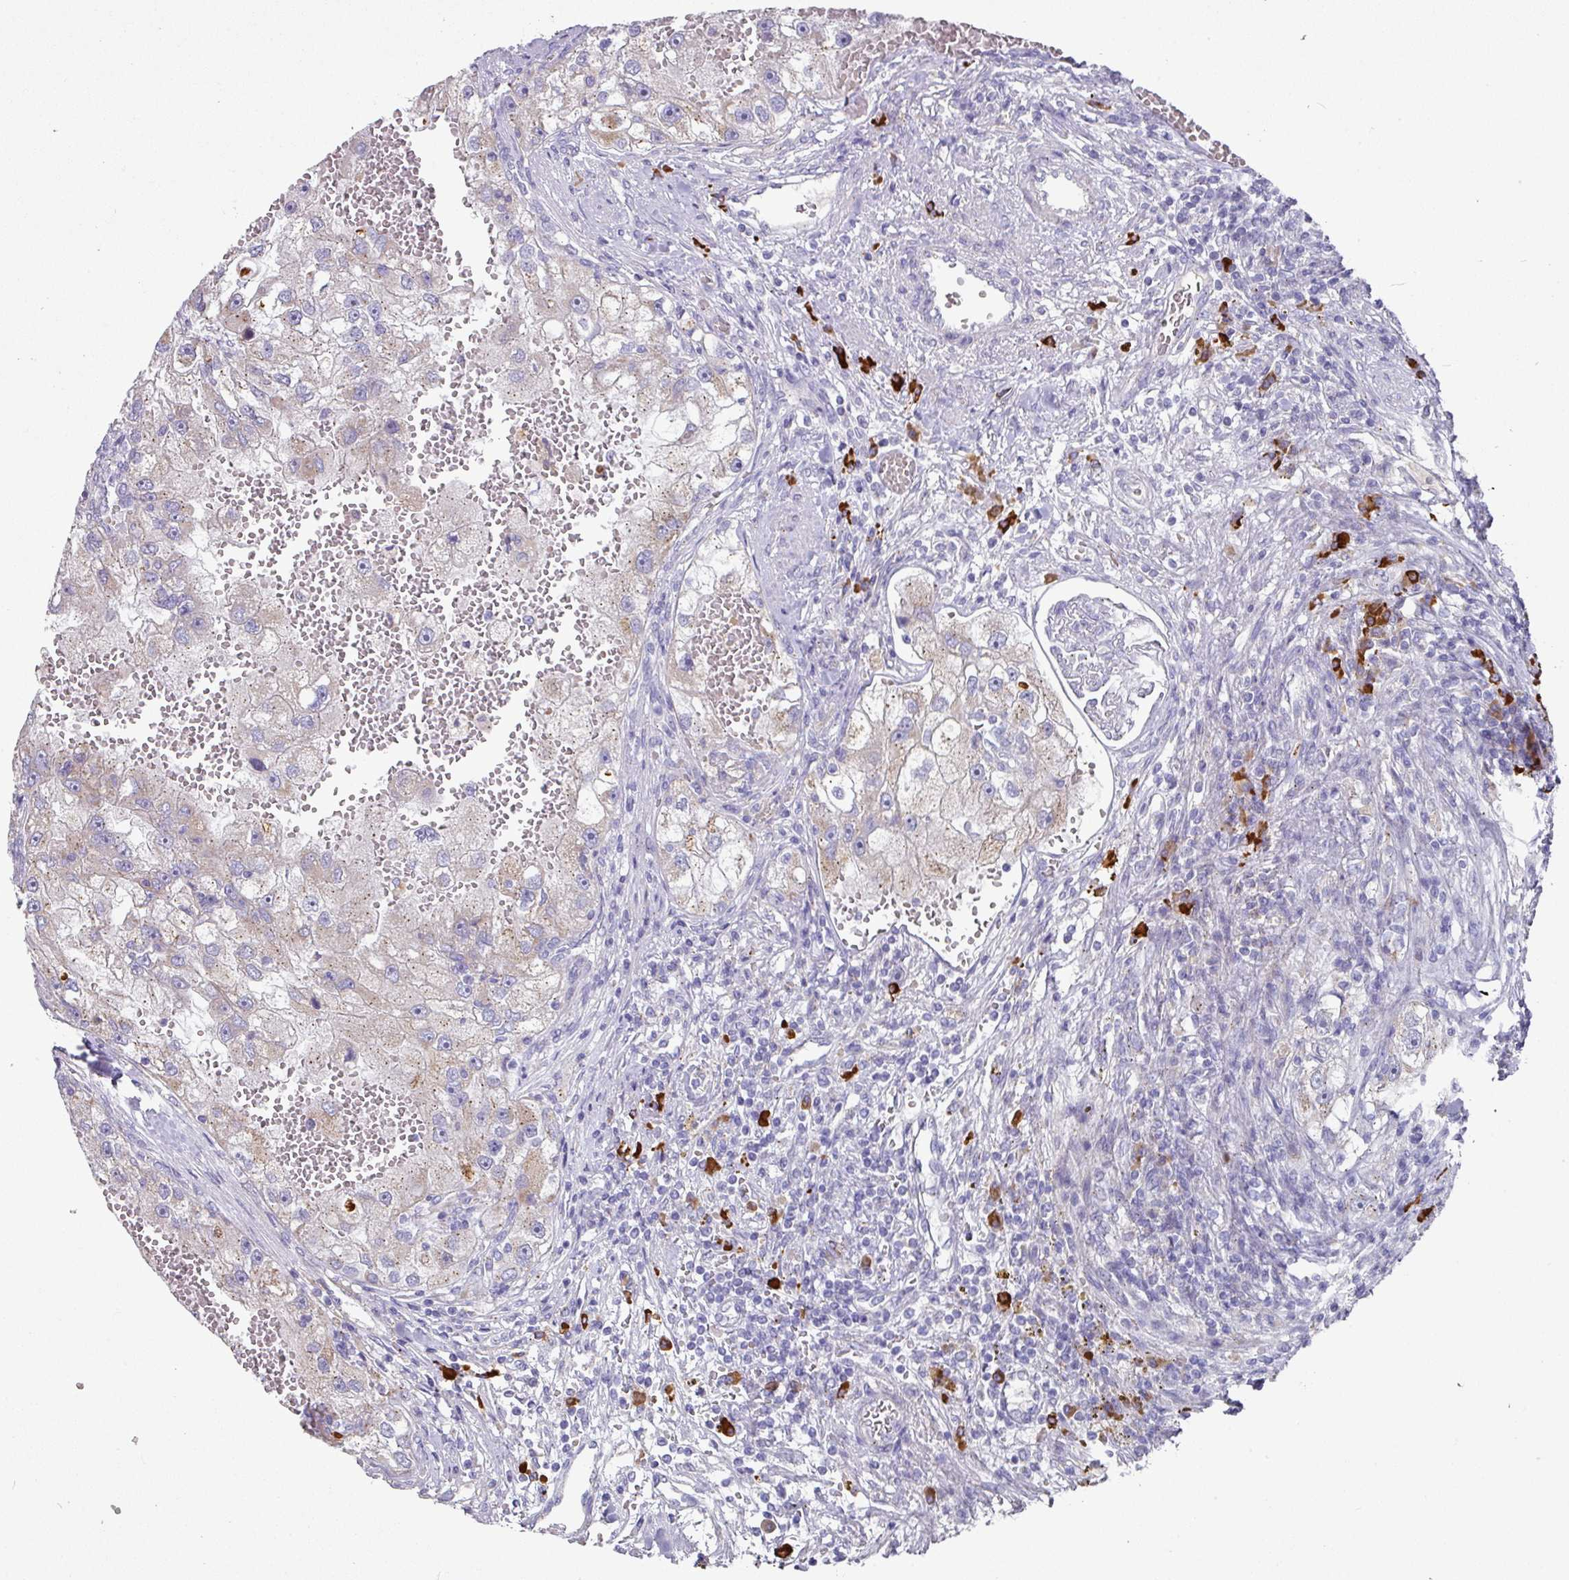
{"staining": {"intensity": "weak", "quantity": "<25%", "location": "cytoplasmic/membranous"}, "tissue": "renal cancer", "cell_type": "Tumor cells", "image_type": "cancer", "snomed": [{"axis": "morphology", "description": "Adenocarcinoma, NOS"}, {"axis": "topography", "description": "Kidney"}], "caption": "Immunohistochemistry (IHC) photomicrograph of neoplastic tissue: human adenocarcinoma (renal) stained with DAB demonstrates no significant protein staining in tumor cells.", "gene": "IL4R", "patient": {"sex": "male", "age": 63}}